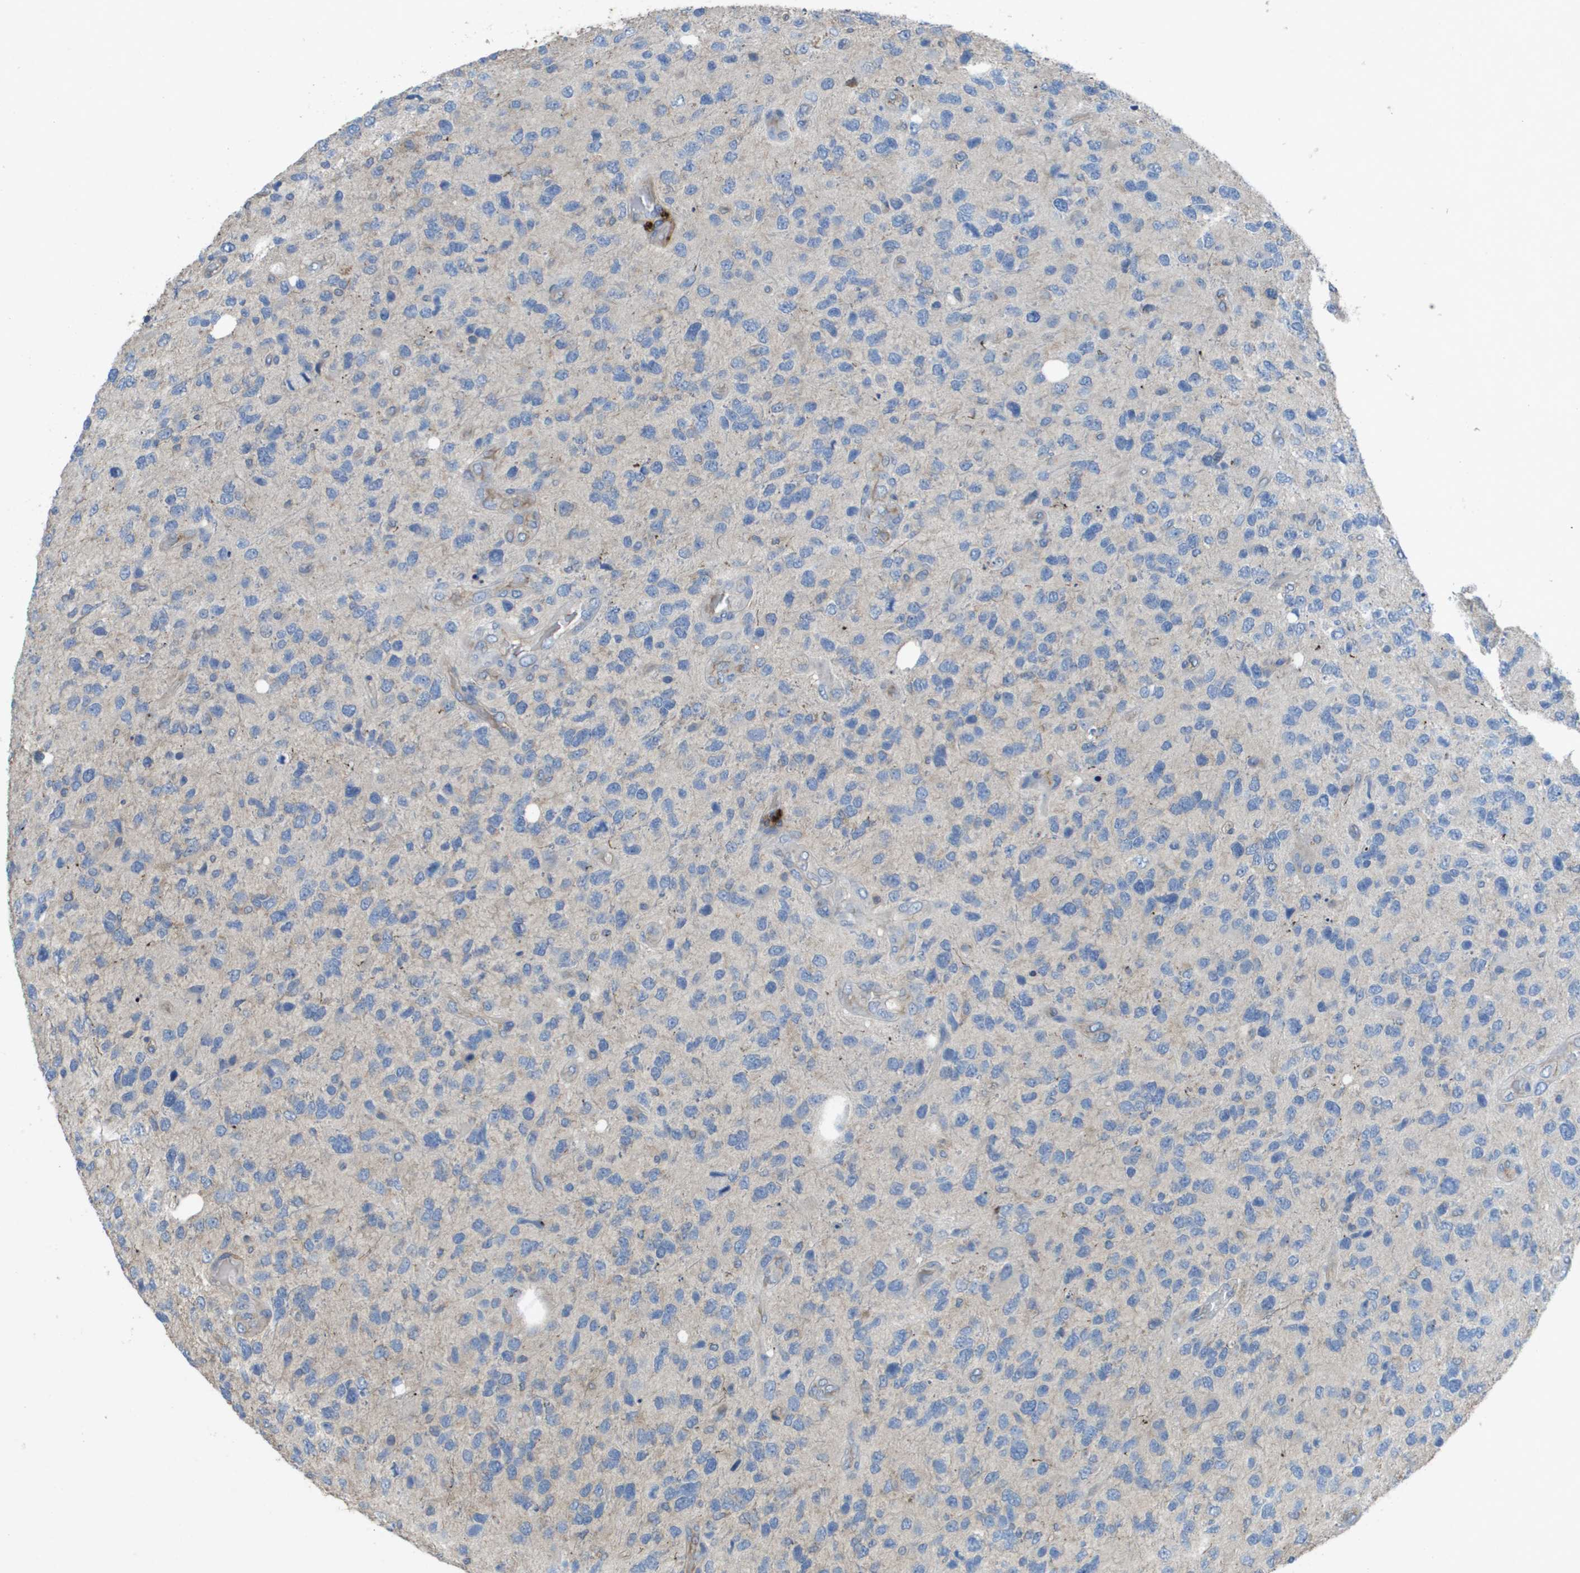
{"staining": {"intensity": "negative", "quantity": "none", "location": "none"}, "tissue": "glioma", "cell_type": "Tumor cells", "image_type": "cancer", "snomed": [{"axis": "morphology", "description": "Glioma, malignant, High grade"}, {"axis": "topography", "description": "Brain"}], "caption": "Tumor cells are negative for brown protein staining in malignant glioma (high-grade).", "gene": "CLCA4", "patient": {"sex": "female", "age": 58}}